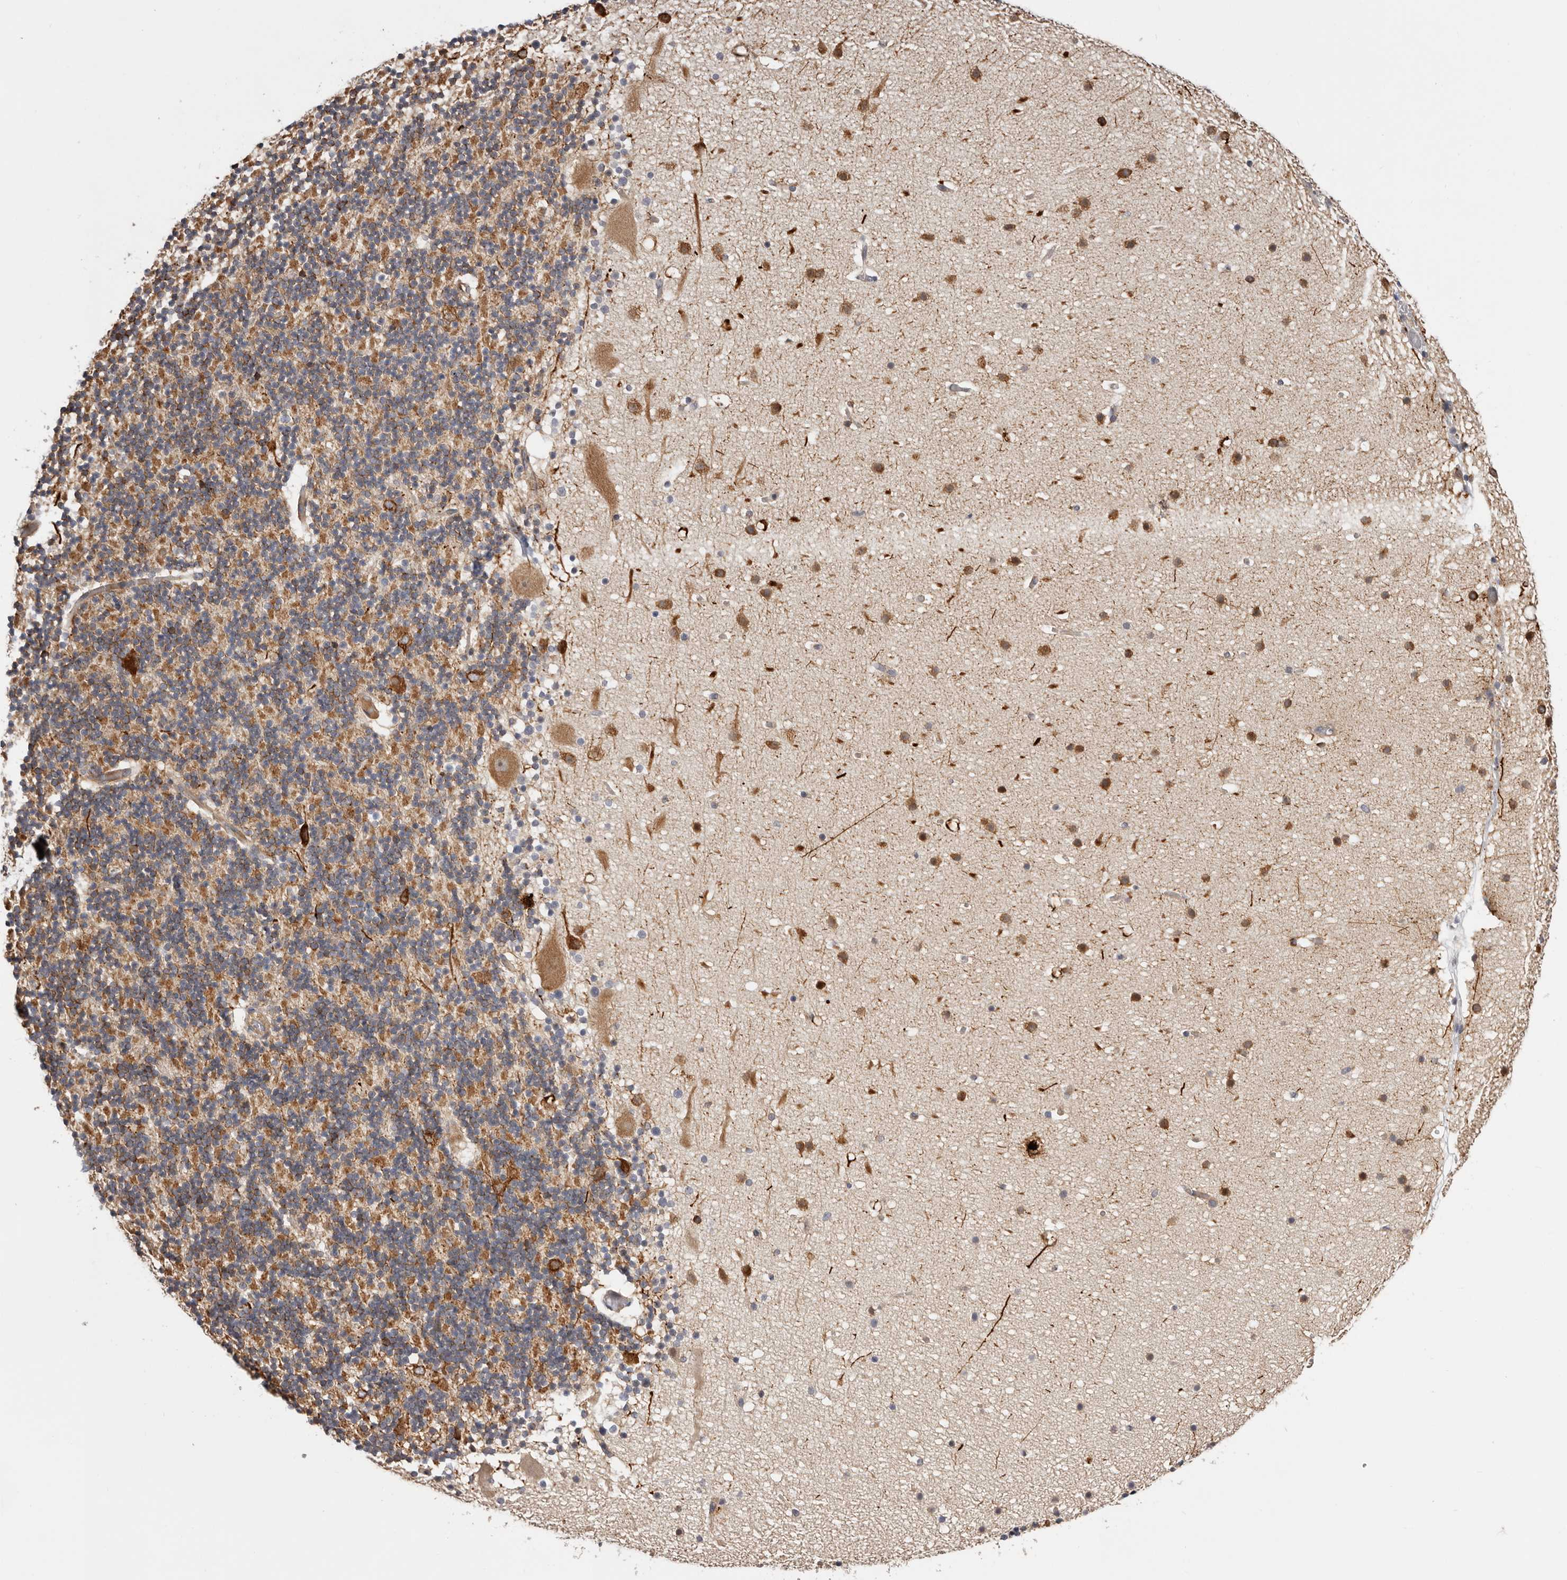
{"staining": {"intensity": "moderate", "quantity": "25%-75%", "location": "cytoplasmic/membranous"}, "tissue": "cerebellum", "cell_type": "Cells in granular layer", "image_type": "normal", "snomed": [{"axis": "morphology", "description": "Normal tissue, NOS"}, {"axis": "topography", "description": "Cerebellum"}], "caption": "A brown stain highlights moderate cytoplasmic/membranous positivity of a protein in cells in granular layer of unremarkable cerebellum. (DAB (3,3'-diaminobenzidine) IHC with brightfield microscopy, high magnification).", "gene": "DOP1A", "patient": {"sex": "male", "age": 57}}